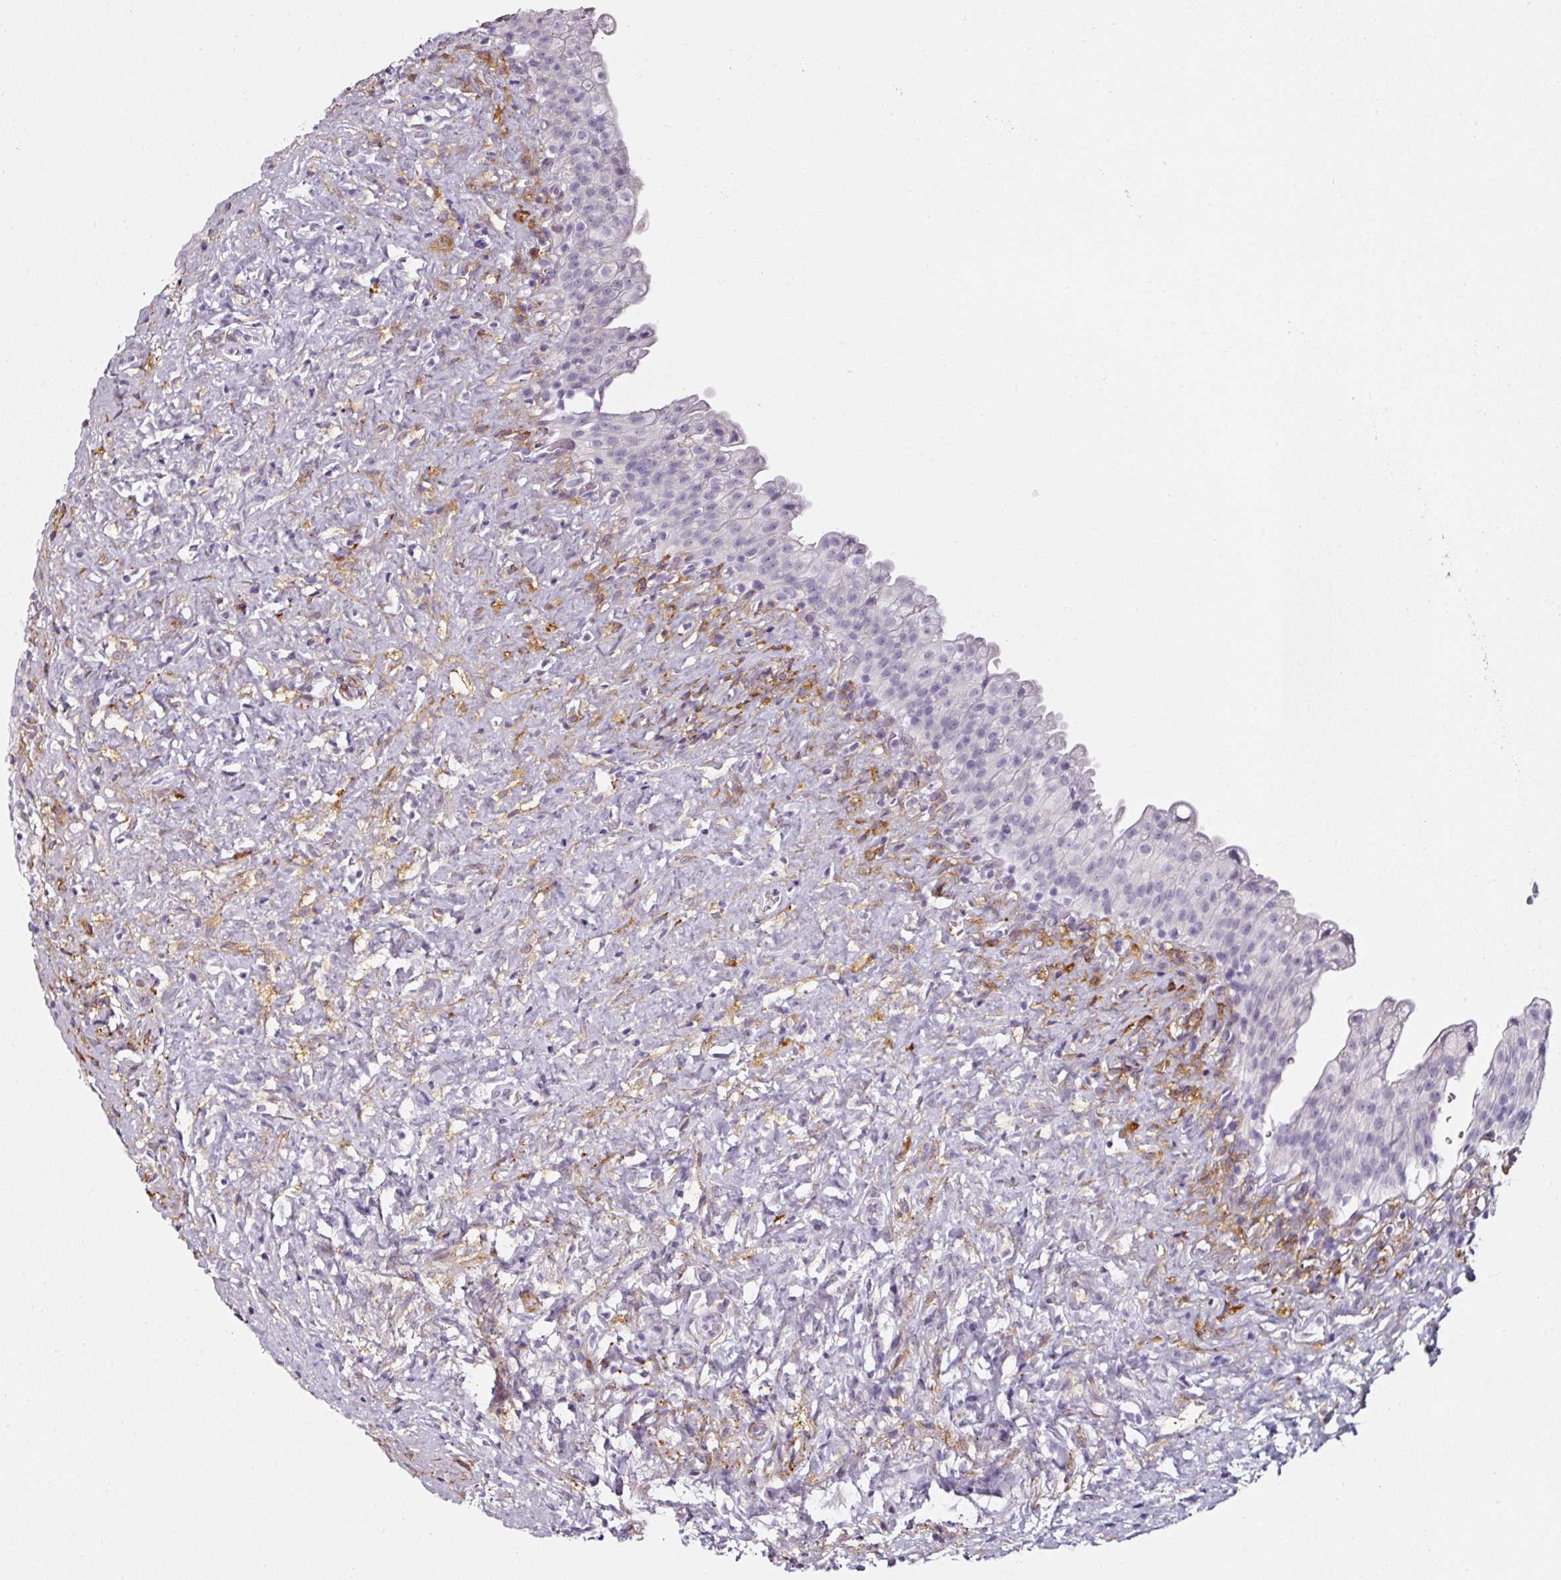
{"staining": {"intensity": "negative", "quantity": "none", "location": "none"}, "tissue": "urinary bladder", "cell_type": "Urothelial cells", "image_type": "normal", "snomed": [{"axis": "morphology", "description": "Normal tissue, NOS"}, {"axis": "topography", "description": "Urinary bladder"}], "caption": "High magnification brightfield microscopy of normal urinary bladder stained with DAB (brown) and counterstained with hematoxylin (blue): urothelial cells show no significant expression.", "gene": "CAP2", "patient": {"sex": "female", "age": 27}}